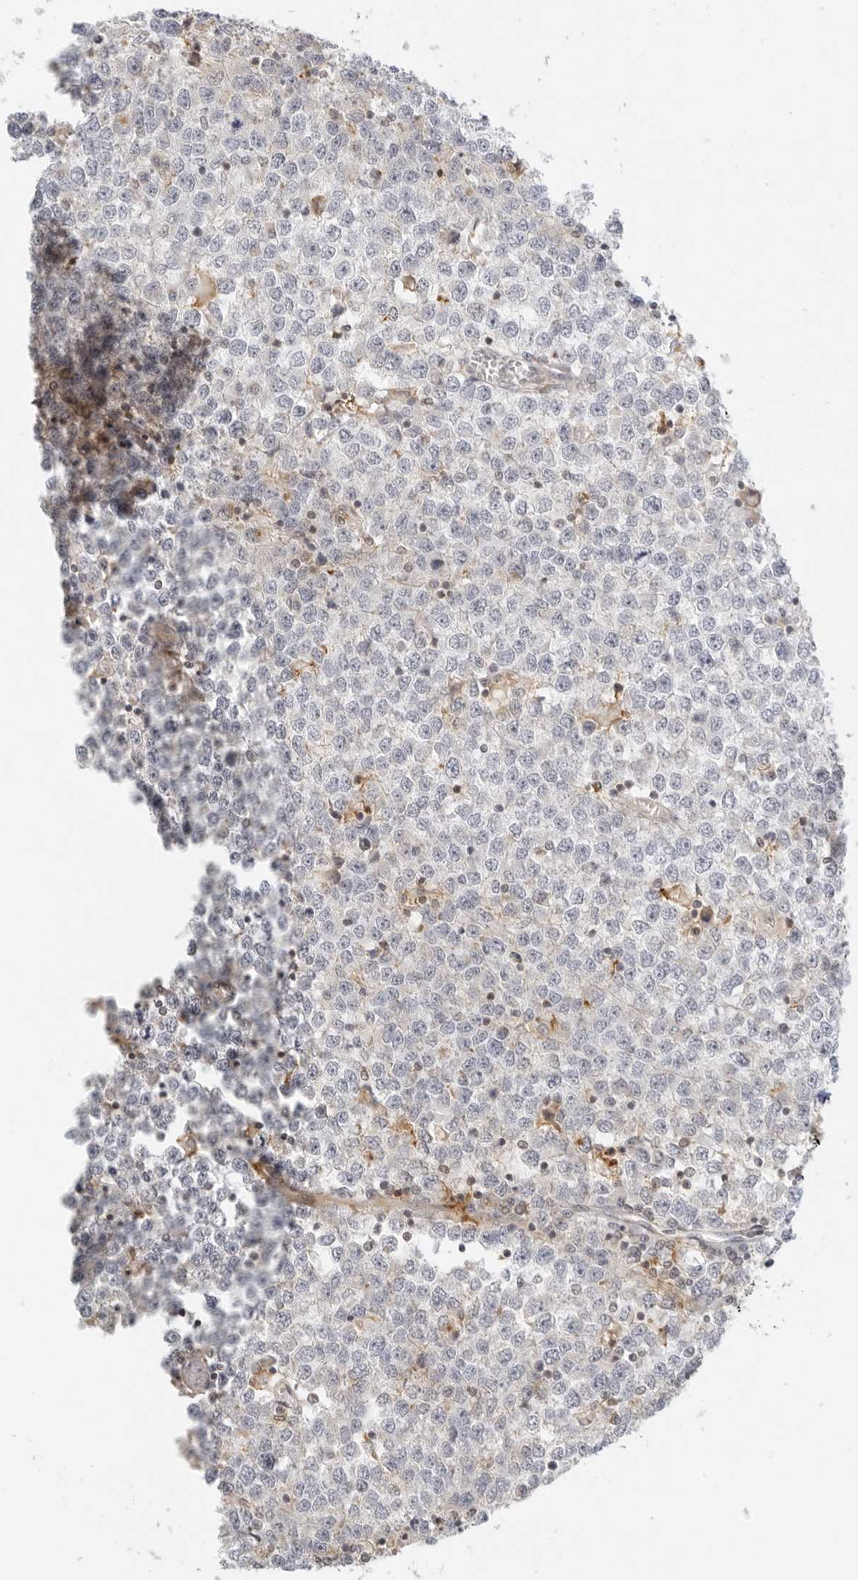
{"staining": {"intensity": "negative", "quantity": "none", "location": "none"}, "tissue": "testis cancer", "cell_type": "Tumor cells", "image_type": "cancer", "snomed": [{"axis": "morphology", "description": "Seminoma, NOS"}, {"axis": "topography", "description": "Testis"}], "caption": "Tumor cells show no significant staining in testis cancer.", "gene": "OSCP1", "patient": {"sex": "male", "age": 65}}